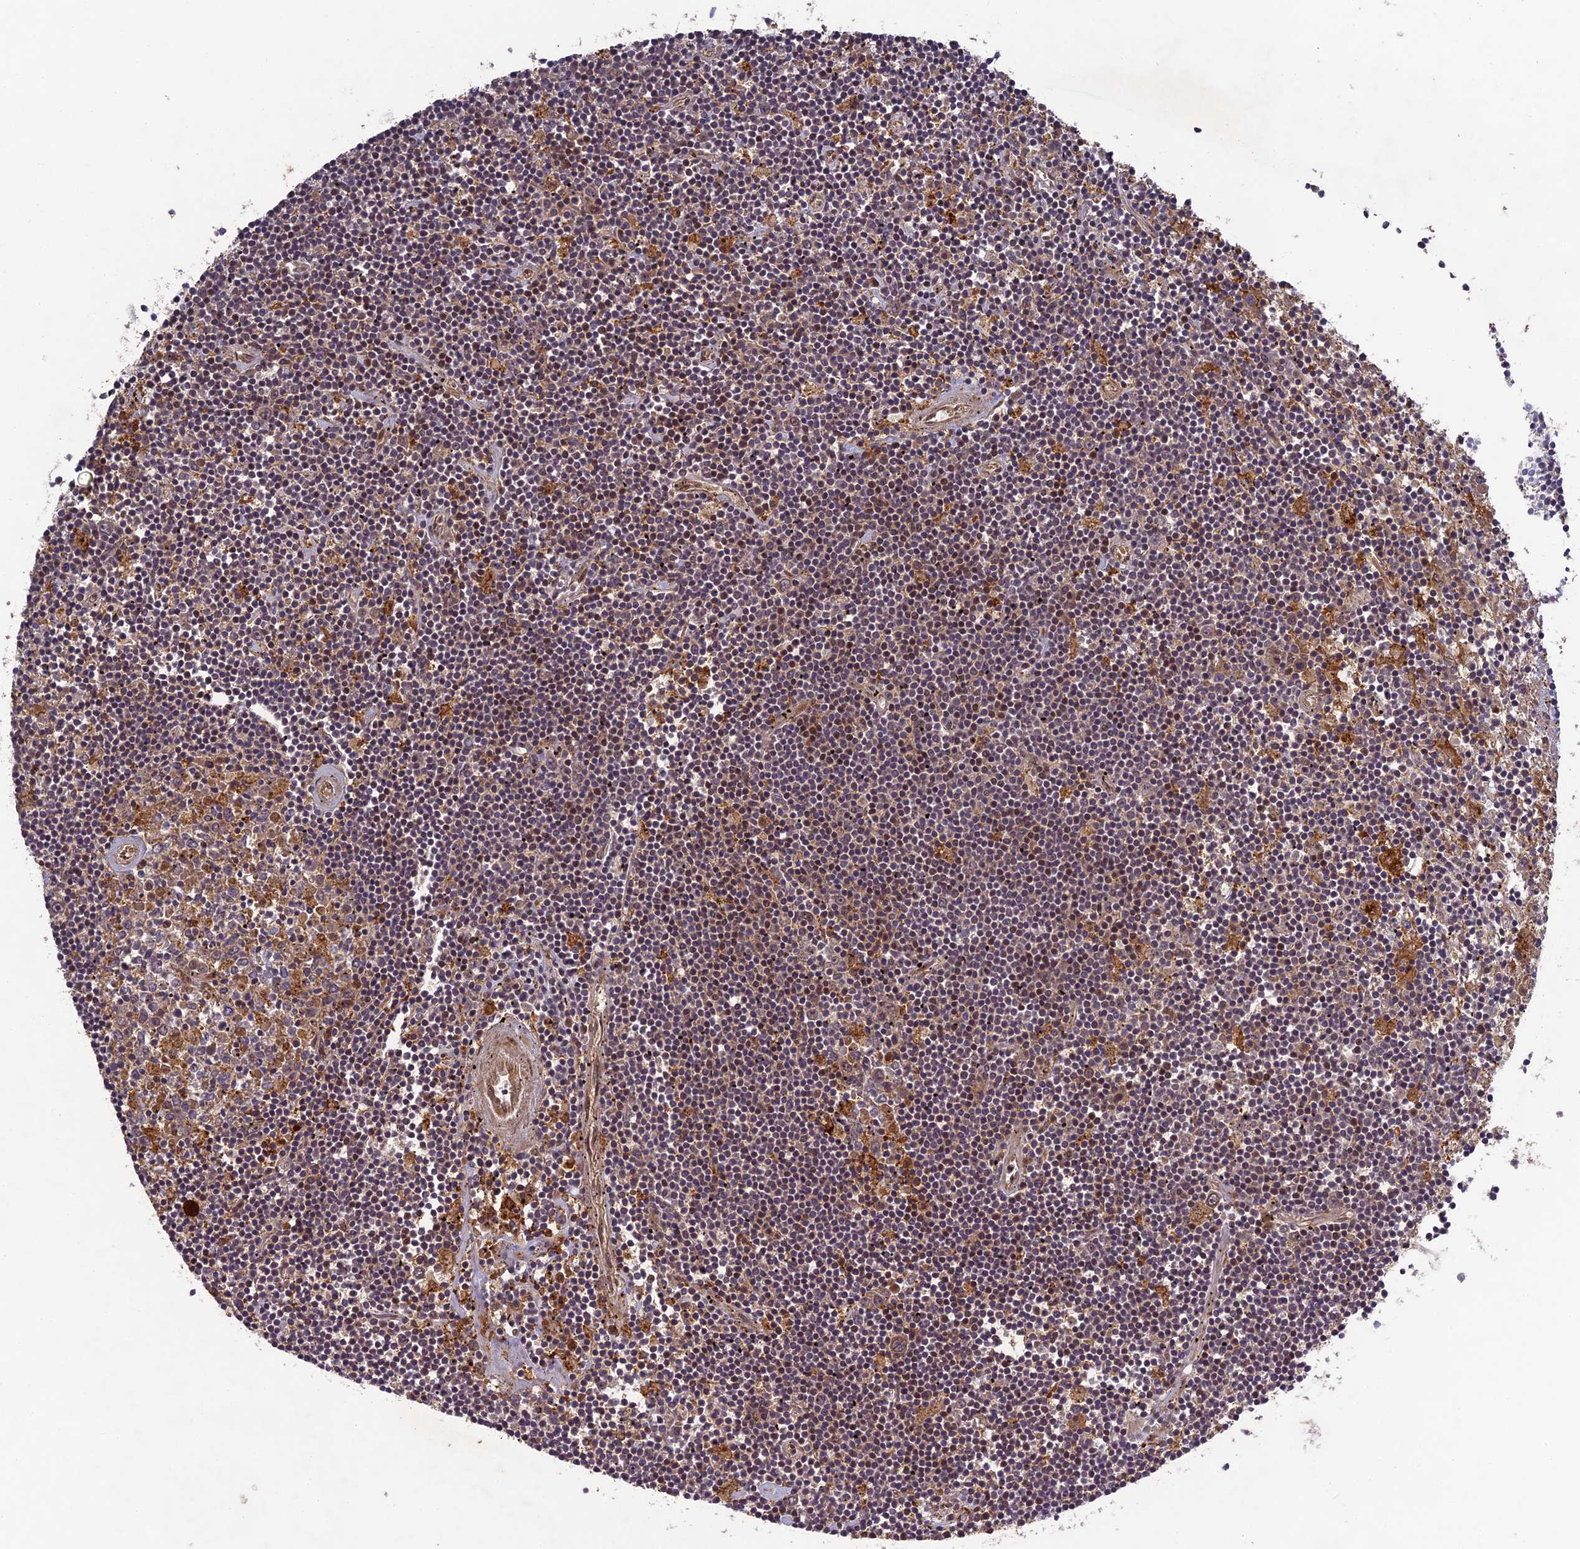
{"staining": {"intensity": "weak", "quantity": "<25%", "location": "cytoplasmic/membranous"}, "tissue": "lymphoma", "cell_type": "Tumor cells", "image_type": "cancer", "snomed": [{"axis": "morphology", "description": "Malignant lymphoma, non-Hodgkin's type, Low grade"}, {"axis": "topography", "description": "Spleen"}], "caption": "Human malignant lymphoma, non-Hodgkin's type (low-grade) stained for a protein using IHC demonstrates no expression in tumor cells.", "gene": "TMUB2", "patient": {"sex": "male", "age": 76}}